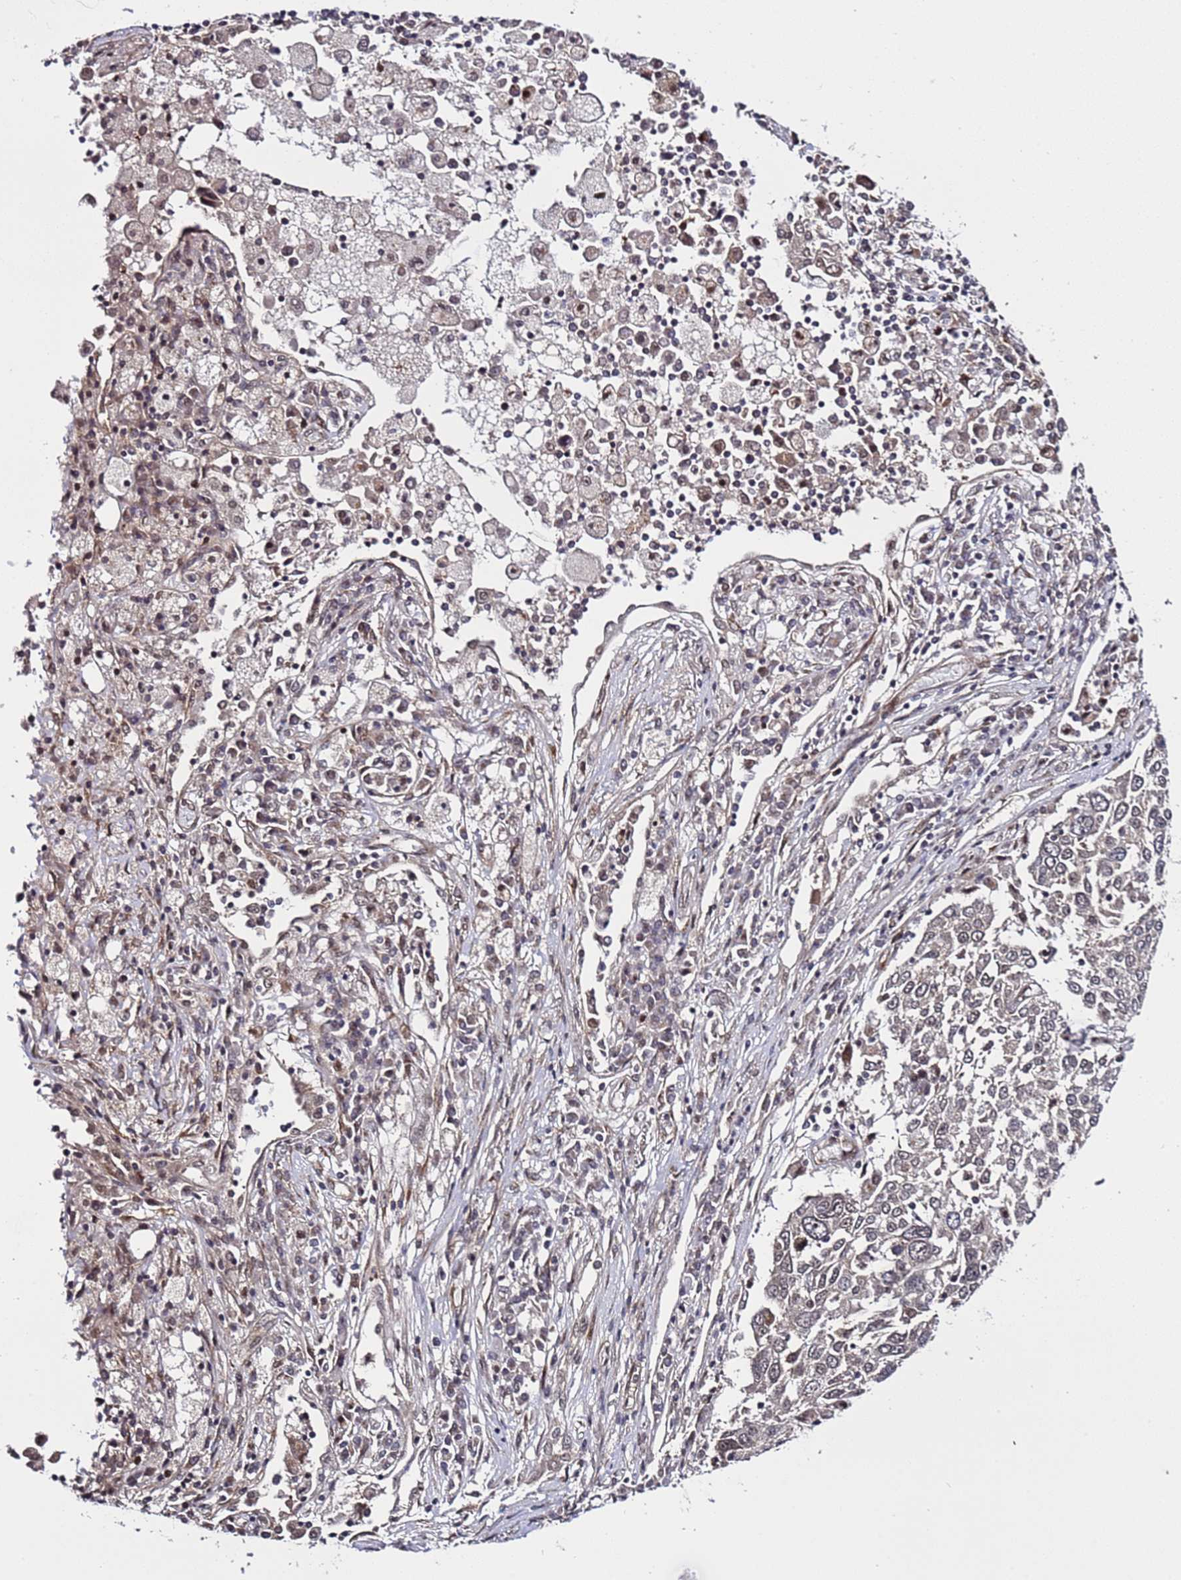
{"staining": {"intensity": "weak", "quantity": "<25%", "location": "nuclear"}, "tissue": "lung cancer", "cell_type": "Tumor cells", "image_type": "cancer", "snomed": [{"axis": "morphology", "description": "Squamous cell carcinoma, NOS"}, {"axis": "topography", "description": "Lung"}], "caption": "Lung squamous cell carcinoma was stained to show a protein in brown. There is no significant positivity in tumor cells.", "gene": "POLR2D", "patient": {"sex": "male", "age": 65}}